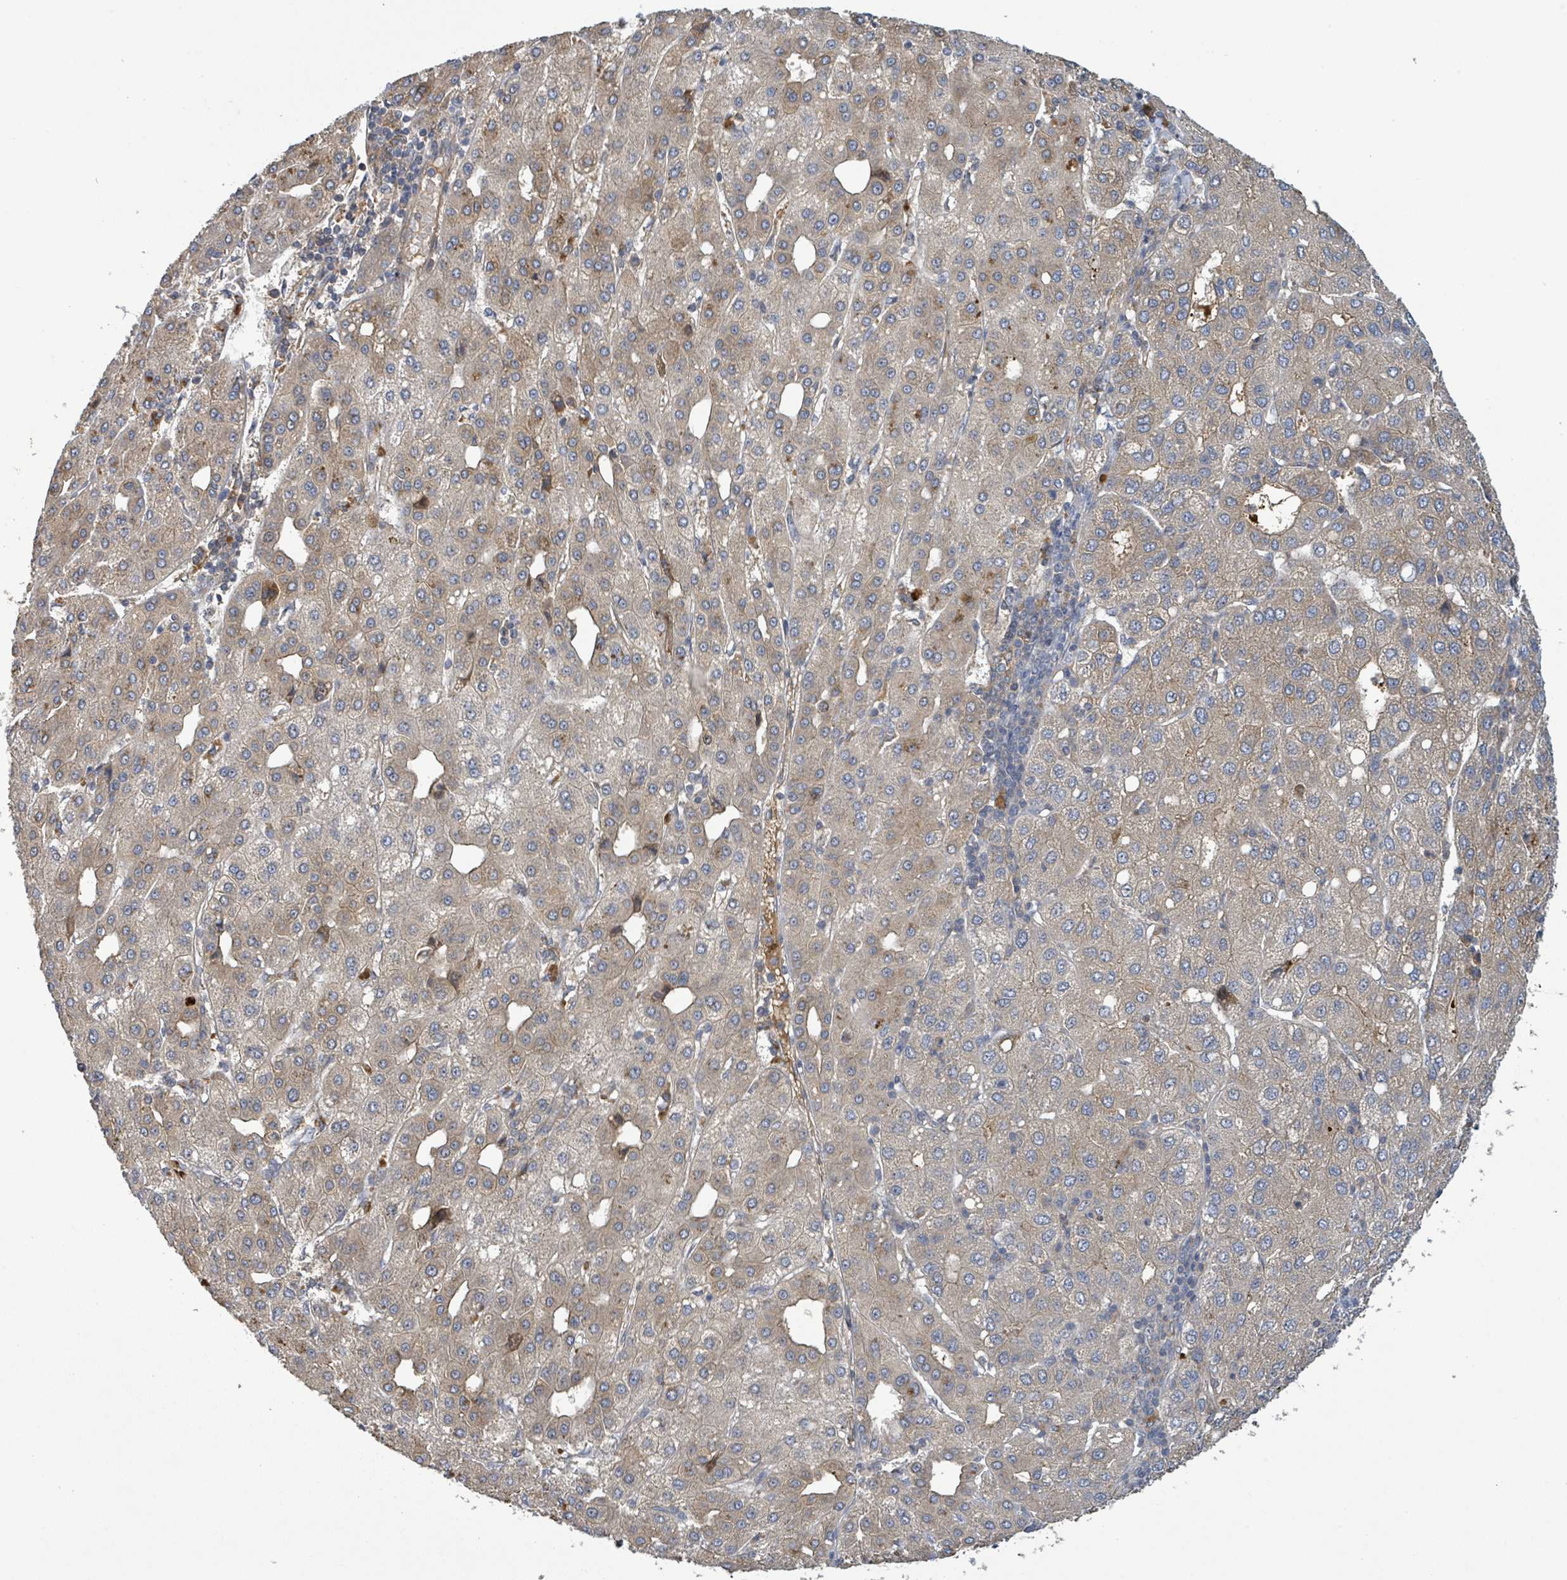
{"staining": {"intensity": "weak", "quantity": ">75%", "location": "cytoplasmic/membranous"}, "tissue": "liver cancer", "cell_type": "Tumor cells", "image_type": "cancer", "snomed": [{"axis": "morphology", "description": "Carcinoma, Hepatocellular, NOS"}, {"axis": "topography", "description": "Liver"}], "caption": "Protein expression analysis of human liver cancer reveals weak cytoplasmic/membranous staining in approximately >75% of tumor cells.", "gene": "STARD4", "patient": {"sex": "male", "age": 65}}